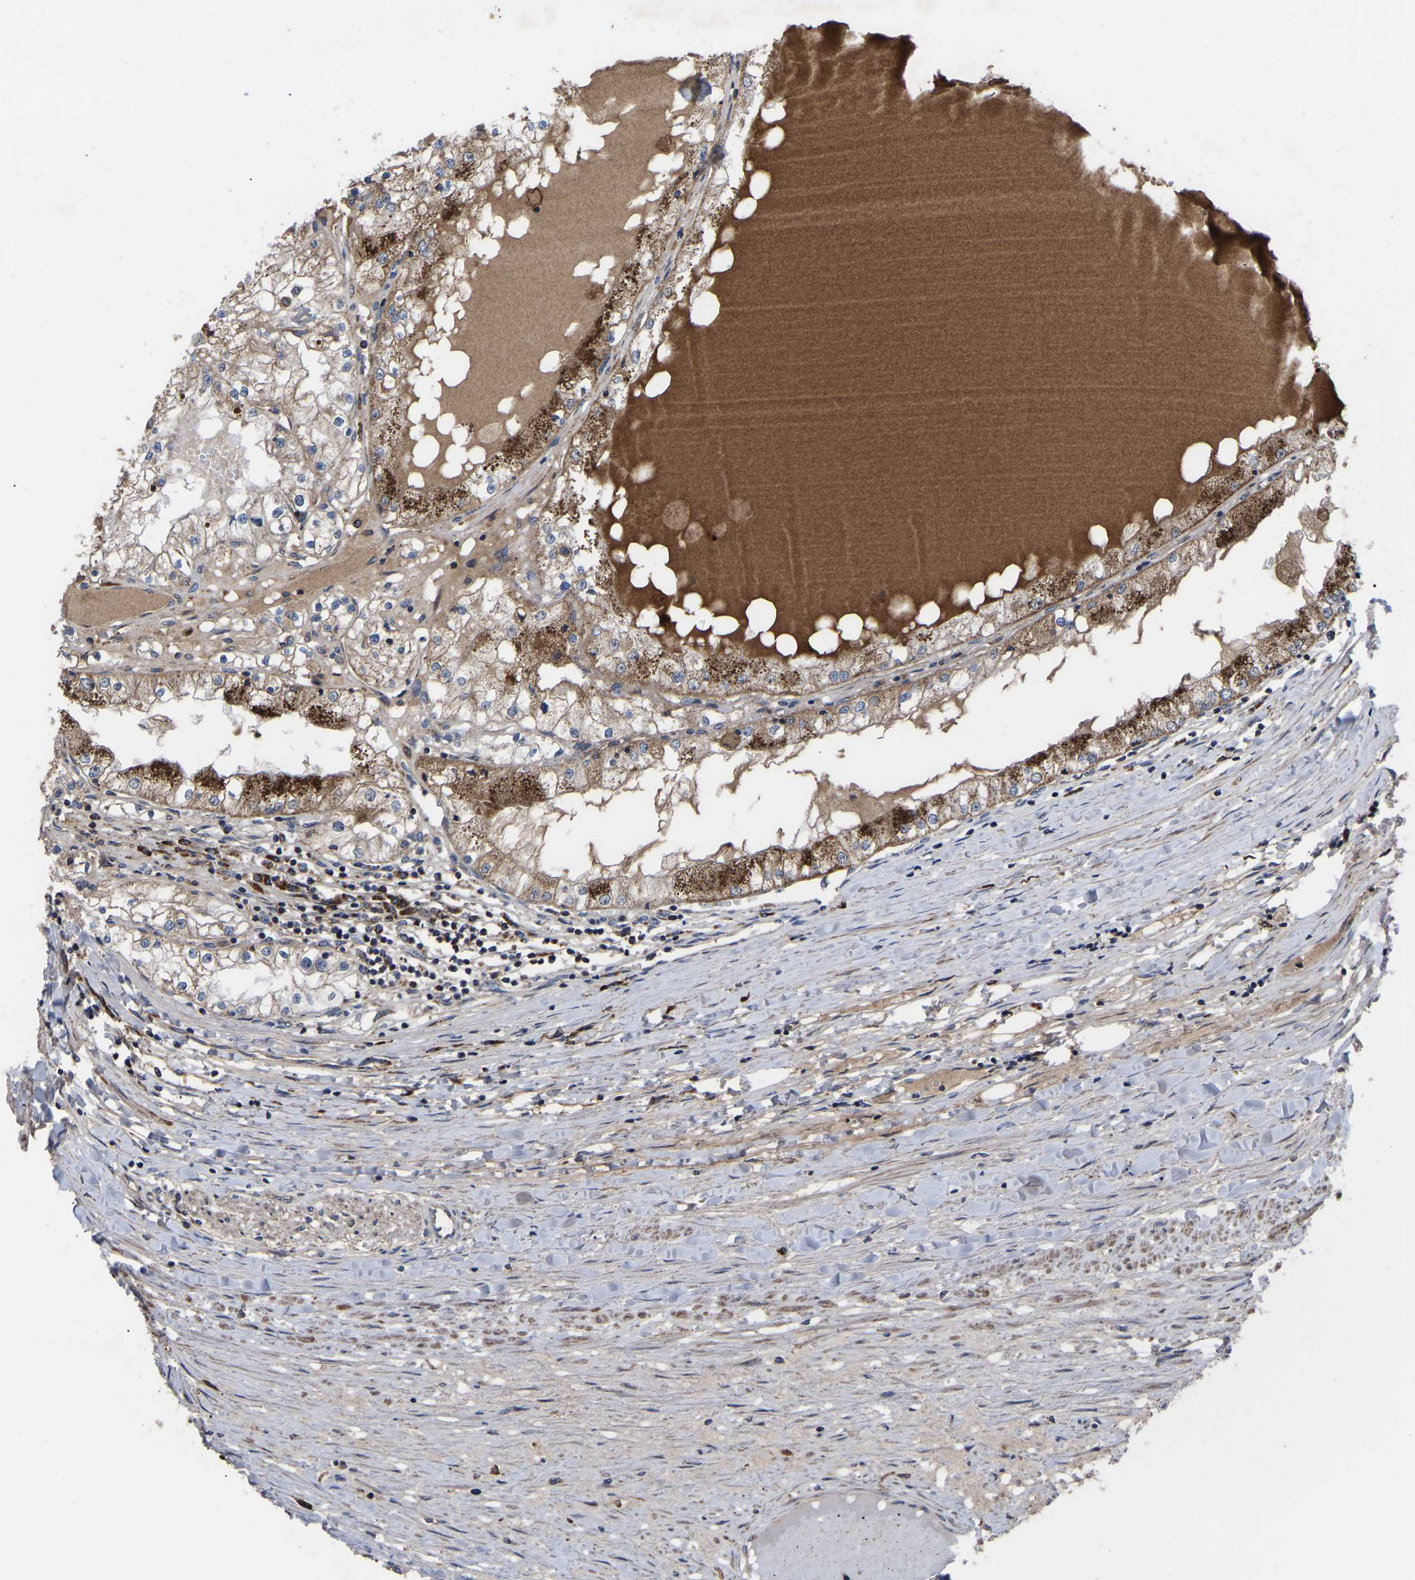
{"staining": {"intensity": "strong", "quantity": "25%-75%", "location": "cytoplasmic/membranous"}, "tissue": "renal cancer", "cell_type": "Tumor cells", "image_type": "cancer", "snomed": [{"axis": "morphology", "description": "Adenocarcinoma, NOS"}, {"axis": "topography", "description": "Kidney"}], "caption": "The immunohistochemical stain shows strong cytoplasmic/membranous staining in tumor cells of renal cancer tissue. The staining was performed using DAB to visualize the protein expression in brown, while the nuclei were stained in blue with hematoxylin (Magnification: 20x).", "gene": "GCC1", "patient": {"sex": "male", "age": 68}}